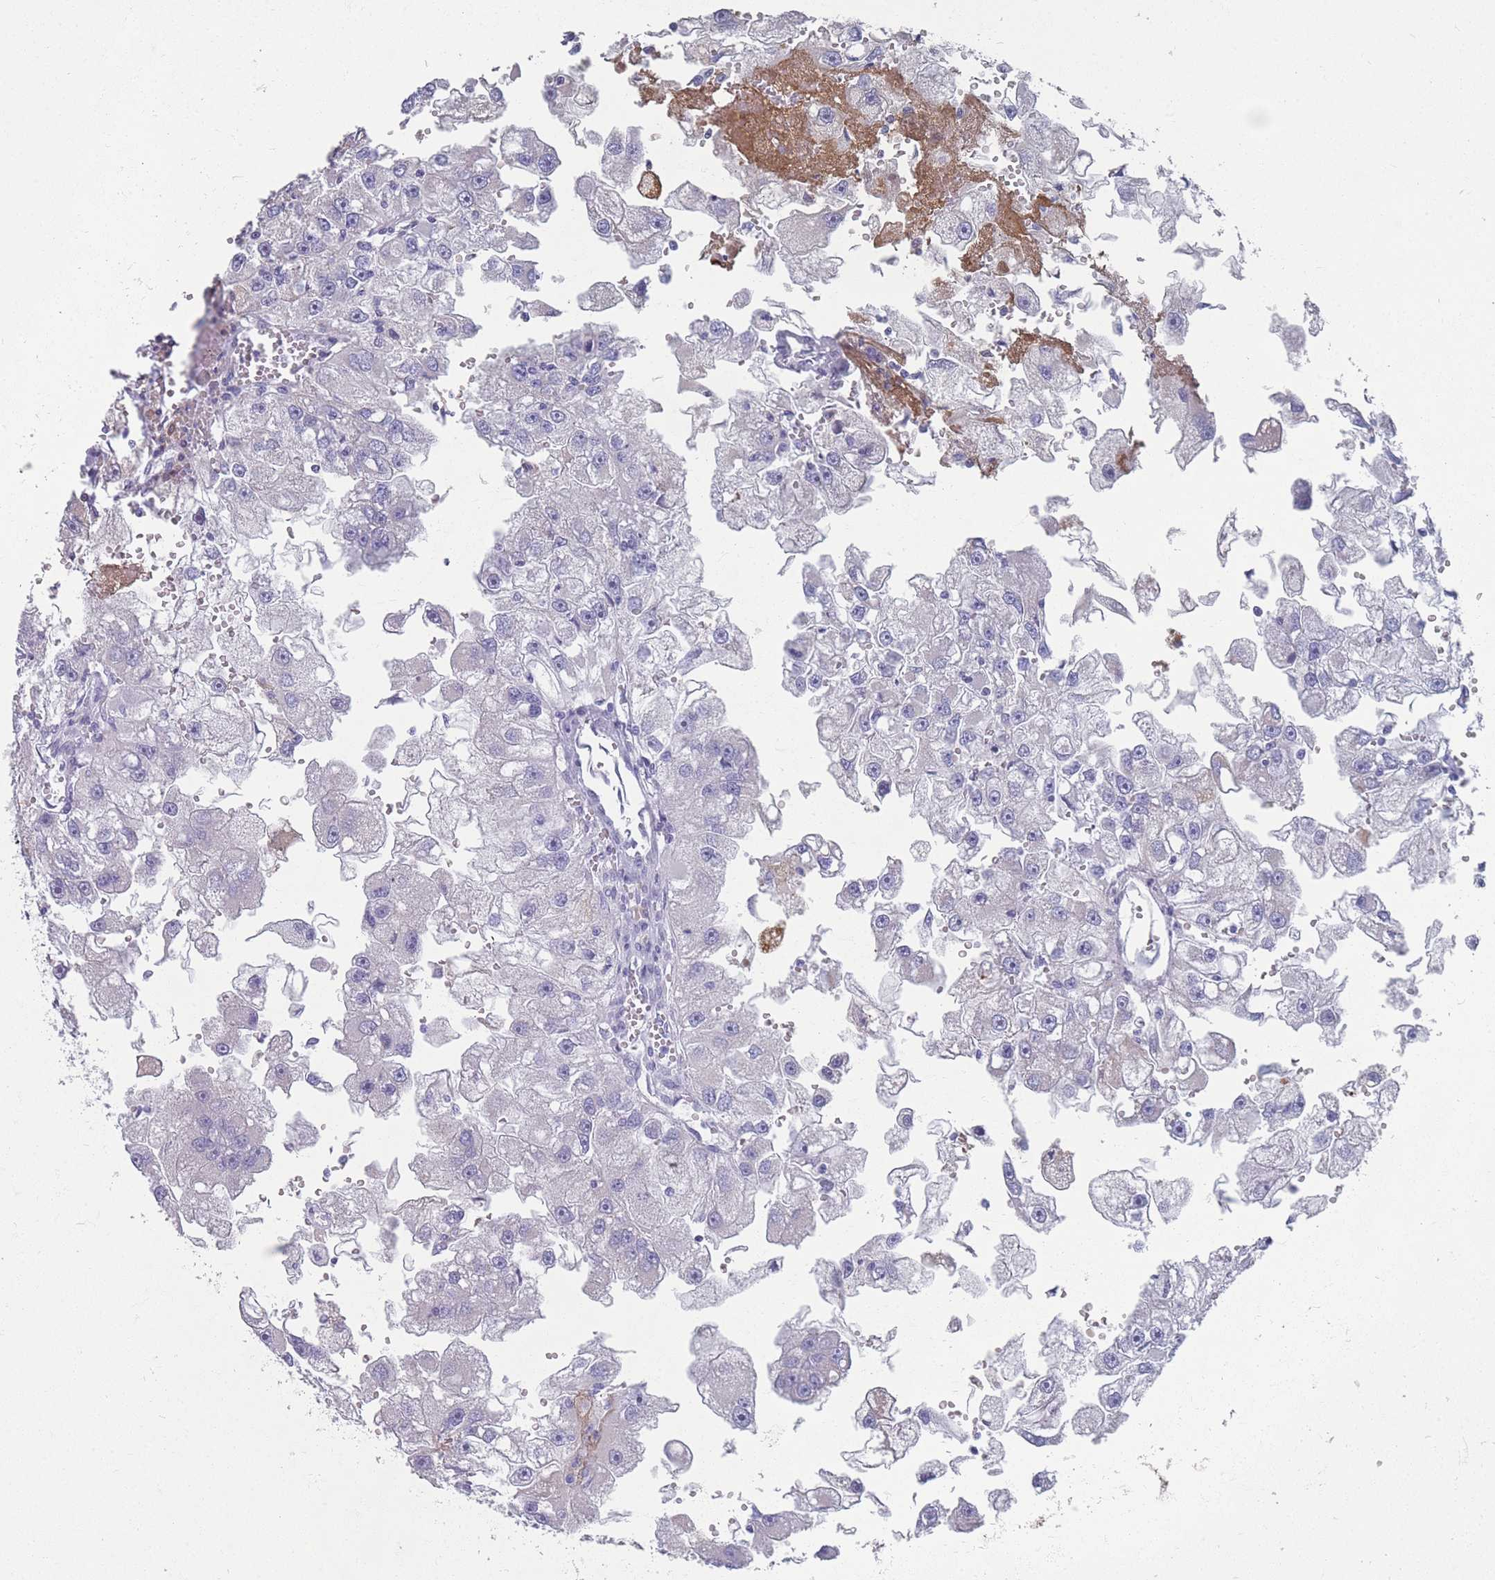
{"staining": {"intensity": "negative", "quantity": "none", "location": "none"}, "tissue": "renal cancer", "cell_type": "Tumor cells", "image_type": "cancer", "snomed": [{"axis": "morphology", "description": "Adenocarcinoma, NOS"}, {"axis": "topography", "description": "Kidney"}], "caption": "Human adenocarcinoma (renal) stained for a protein using immunohistochemistry (IHC) exhibits no staining in tumor cells.", "gene": "ST8SIA5", "patient": {"sex": "male", "age": 63}}